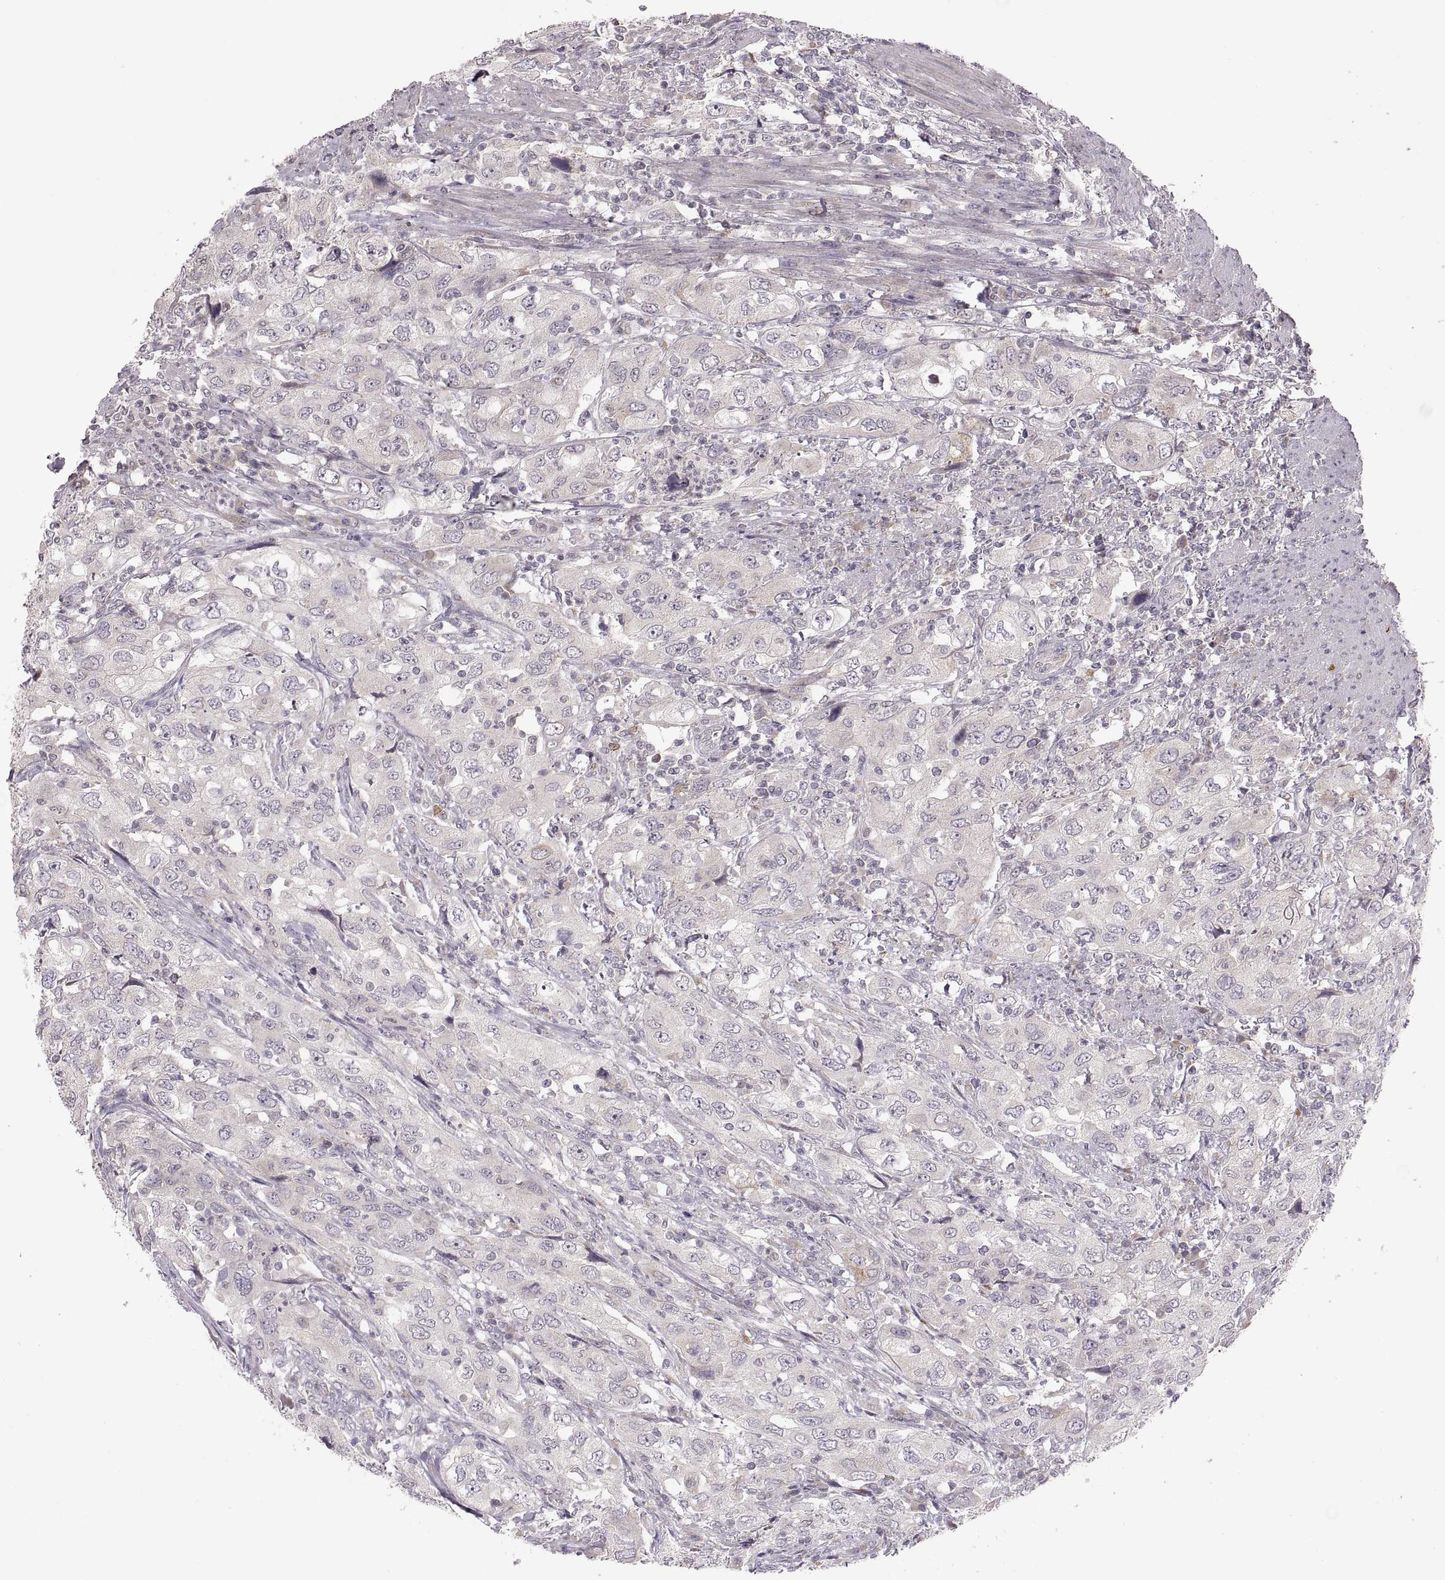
{"staining": {"intensity": "negative", "quantity": "none", "location": "none"}, "tissue": "urothelial cancer", "cell_type": "Tumor cells", "image_type": "cancer", "snomed": [{"axis": "morphology", "description": "Urothelial carcinoma, High grade"}, {"axis": "topography", "description": "Urinary bladder"}], "caption": "Tumor cells are negative for protein expression in human urothelial cancer. The staining is performed using DAB brown chromogen with nuclei counter-stained in using hematoxylin.", "gene": "HMGCR", "patient": {"sex": "male", "age": 76}}